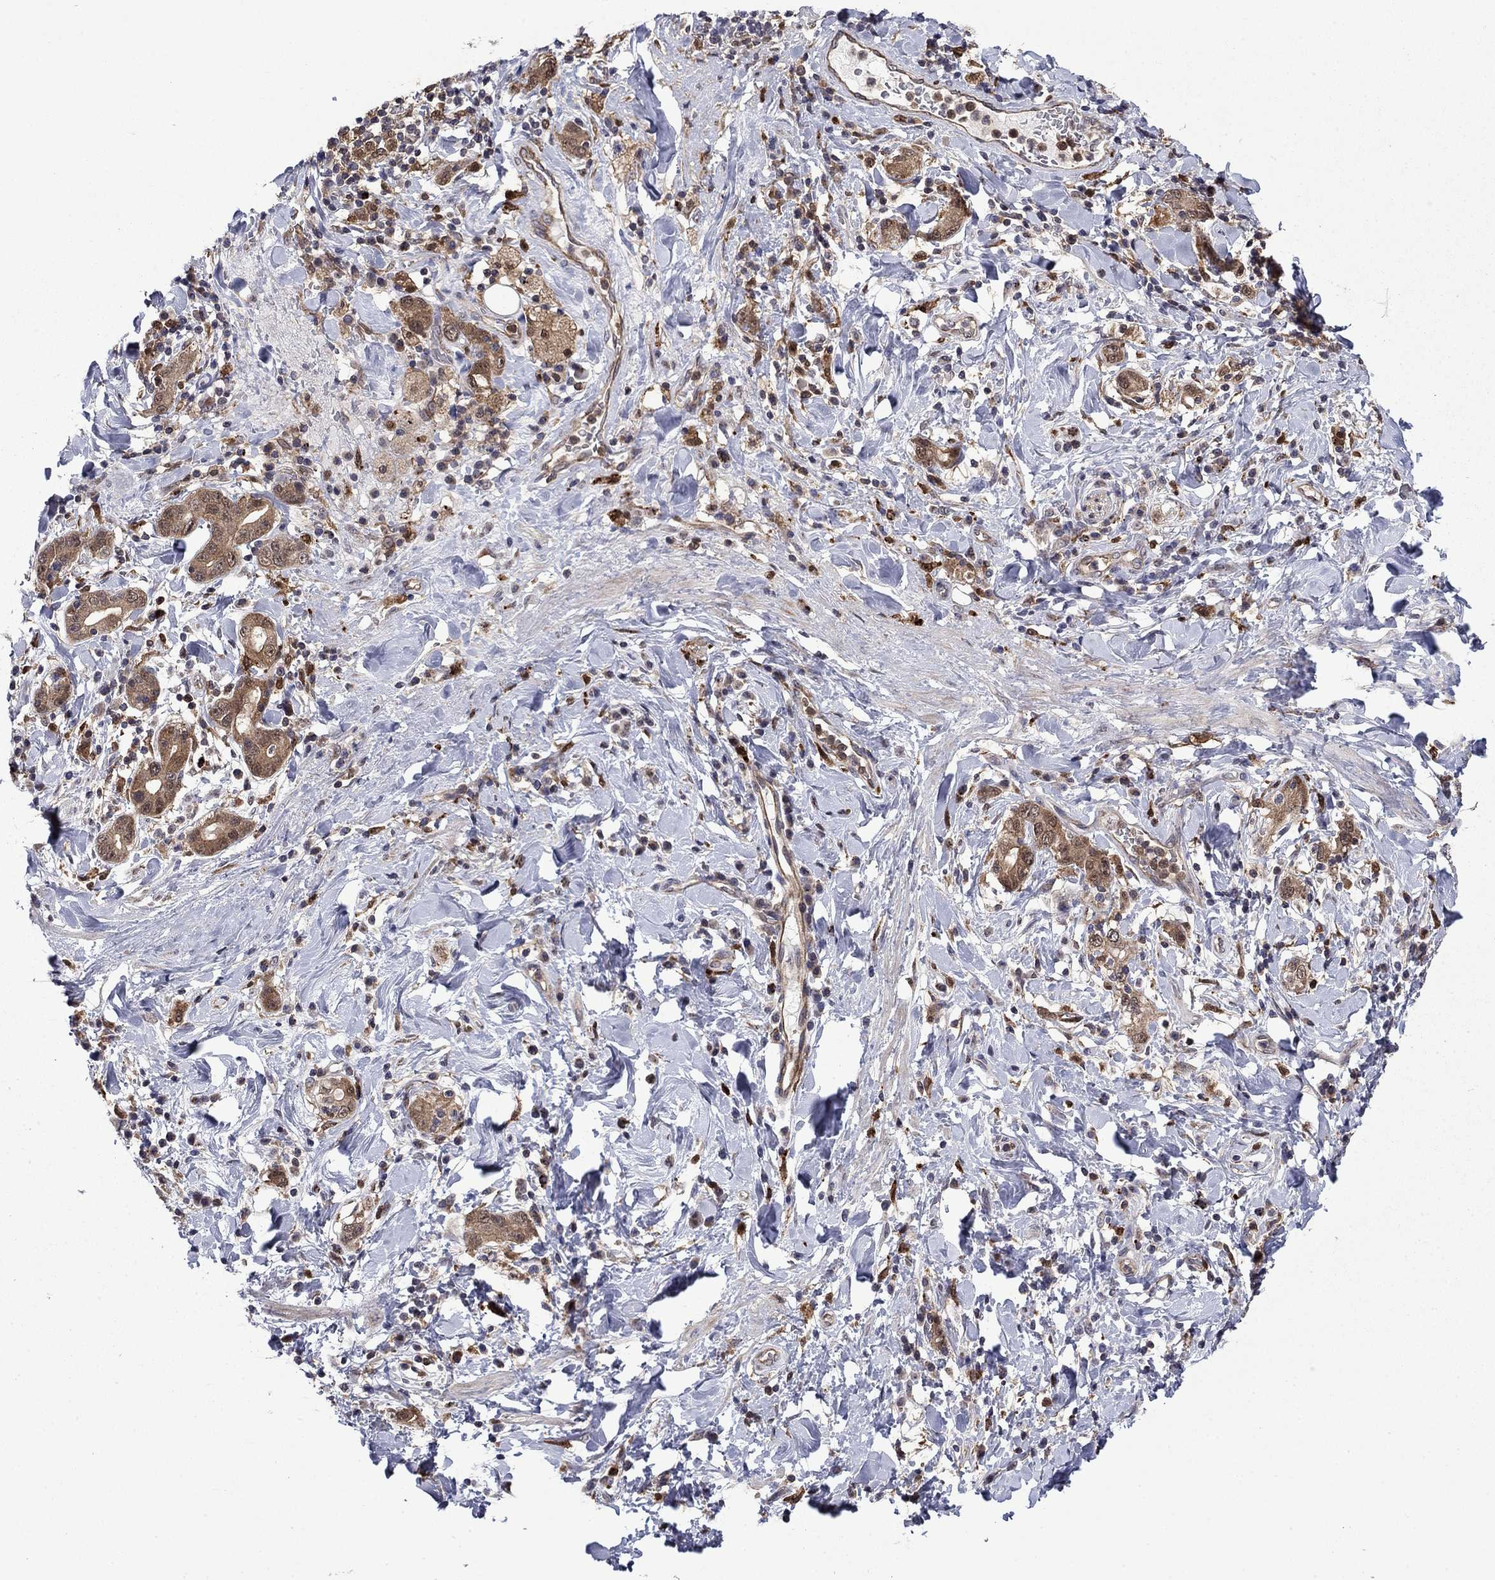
{"staining": {"intensity": "moderate", "quantity": "25%-75%", "location": "cytoplasmic/membranous"}, "tissue": "stomach cancer", "cell_type": "Tumor cells", "image_type": "cancer", "snomed": [{"axis": "morphology", "description": "Adenocarcinoma, NOS"}, {"axis": "topography", "description": "Stomach"}], "caption": "Immunohistochemistry (IHC) histopathology image of neoplastic tissue: human stomach cancer stained using immunohistochemistry (IHC) displays medium levels of moderate protein expression localized specifically in the cytoplasmic/membranous of tumor cells, appearing as a cytoplasmic/membranous brown color.", "gene": "TPMT", "patient": {"sex": "male", "age": 79}}